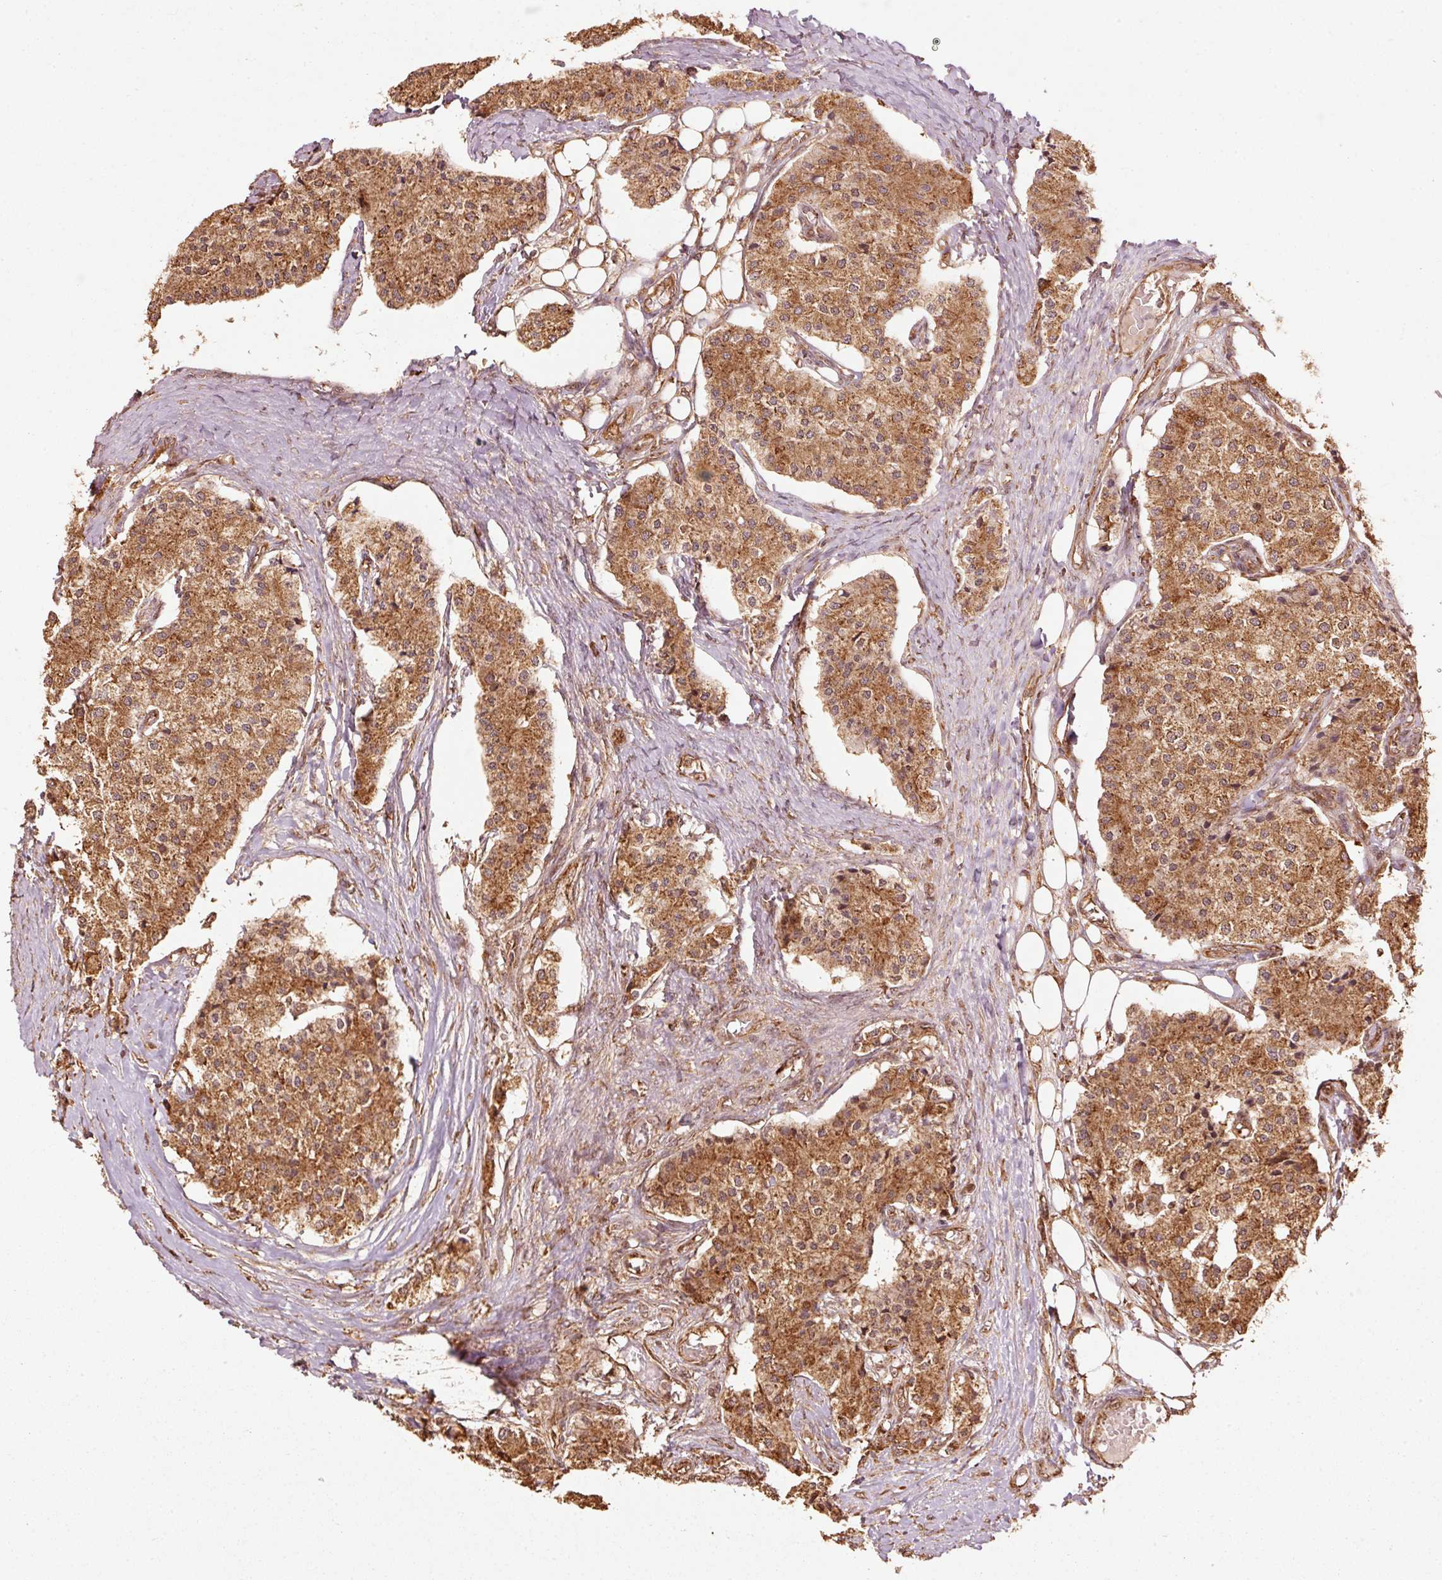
{"staining": {"intensity": "moderate", "quantity": ">75%", "location": "cytoplasmic/membranous"}, "tissue": "carcinoid", "cell_type": "Tumor cells", "image_type": "cancer", "snomed": [{"axis": "morphology", "description": "Carcinoid, malignant, NOS"}, {"axis": "topography", "description": "Colon"}], "caption": "The image reveals immunohistochemical staining of carcinoid. There is moderate cytoplasmic/membranous expression is present in about >75% of tumor cells. Nuclei are stained in blue.", "gene": "MRPL16", "patient": {"sex": "female", "age": 52}}